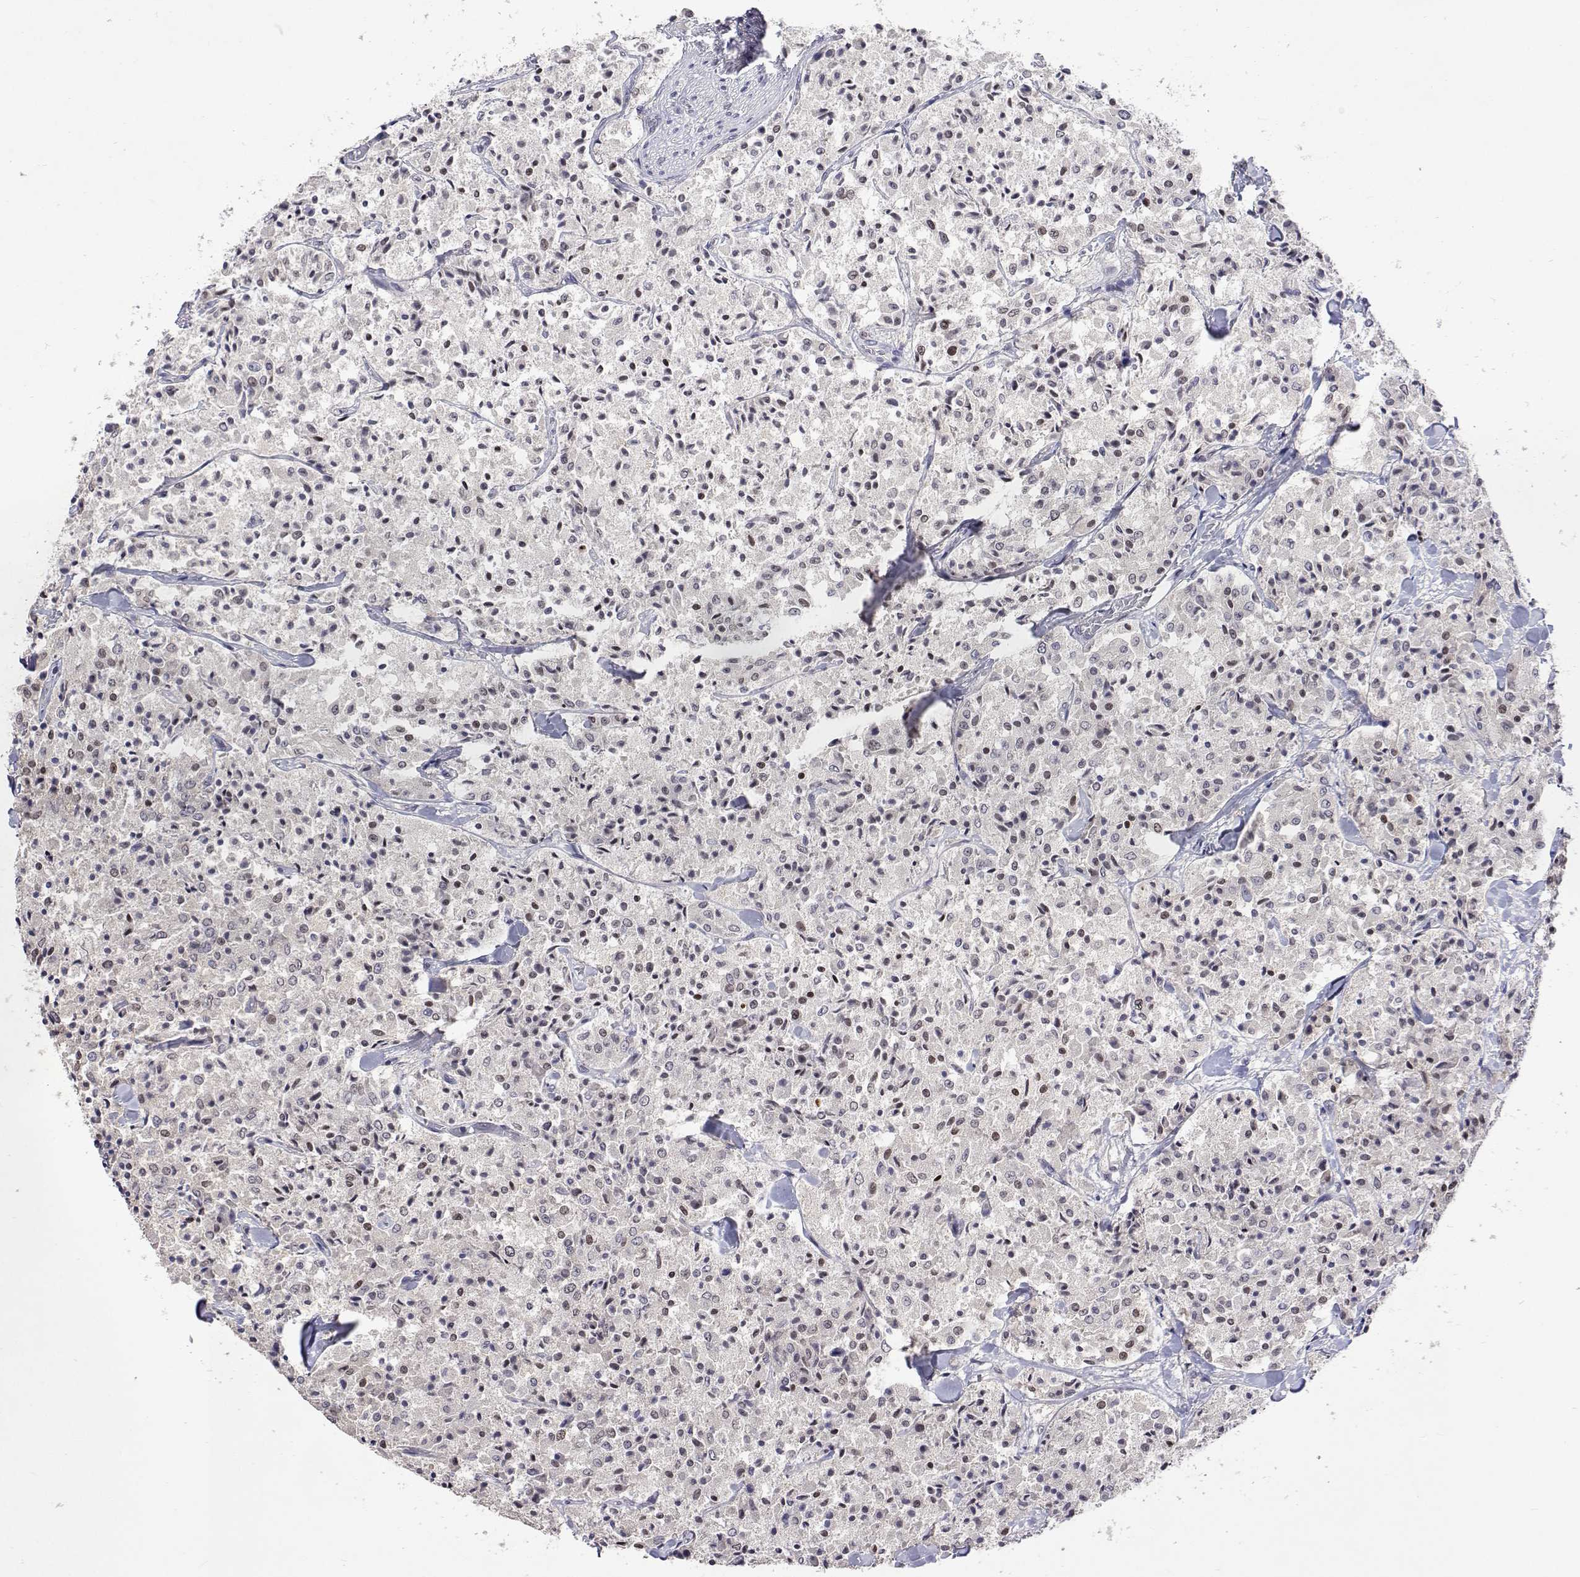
{"staining": {"intensity": "negative", "quantity": "none", "location": "none"}, "tissue": "carcinoid", "cell_type": "Tumor cells", "image_type": "cancer", "snomed": [{"axis": "morphology", "description": "Carcinoid, malignant, NOS"}, {"axis": "topography", "description": "Lung"}], "caption": "A high-resolution micrograph shows IHC staining of carcinoid, which shows no significant staining in tumor cells.", "gene": "HNRNPA0", "patient": {"sex": "male", "age": 71}}